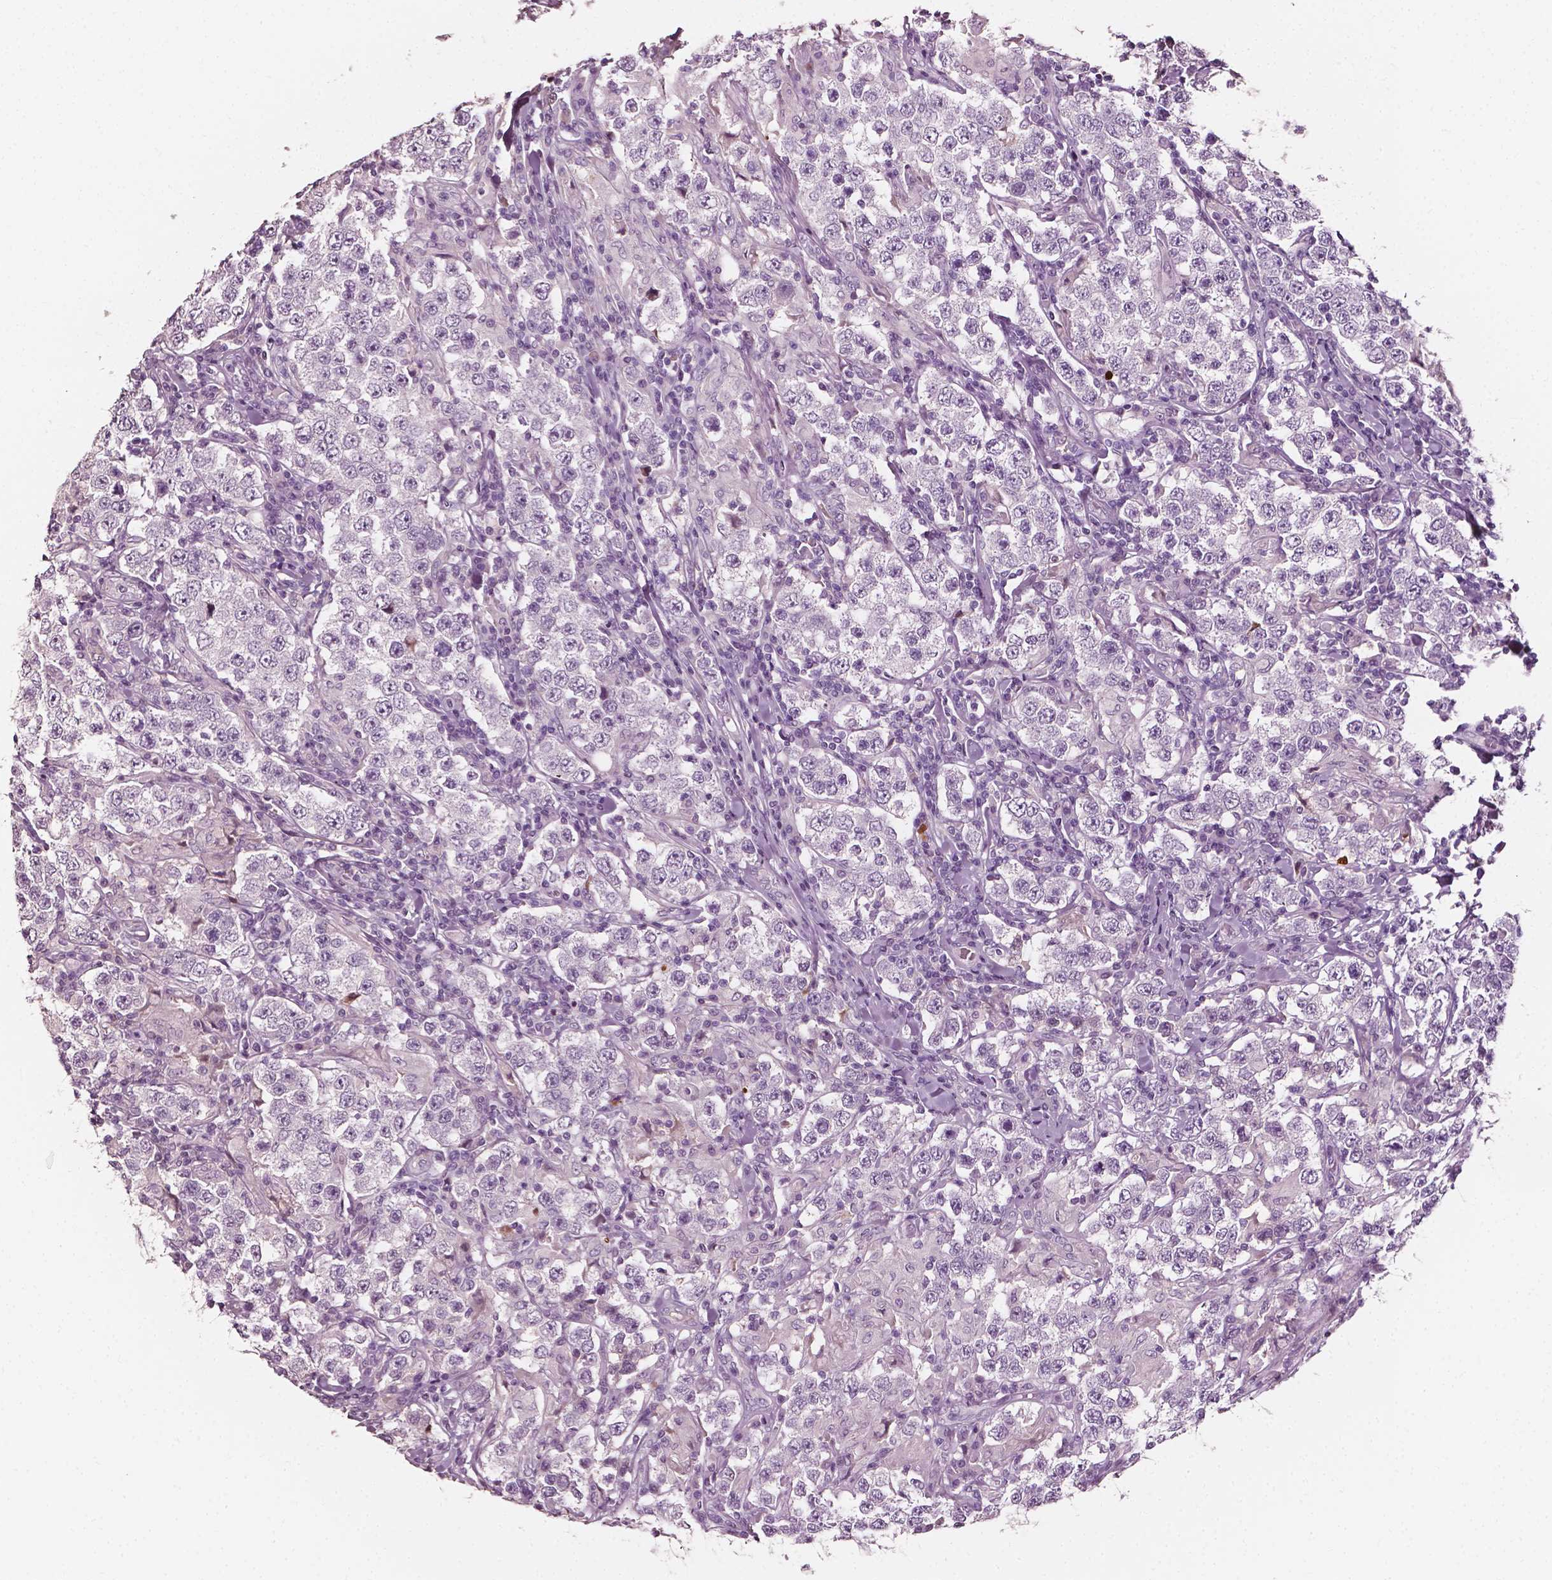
{"staining": {"intensity": "negative", "quantity": "none", "location": "none"}, "tissue": "testis cancer", "cell_type": "Tumor cells", "image_type": "cancer", "snomed": [{"axis": "morphology", "description": "Seminoma, NOS"}, {"axis": "morphology", "description": "Carcinoma, Embryonal, NOS"}, {"axis": "topography", "description": "Testis"}], "caption": "This is an immunohistochemistry (IHC) micrograph of human testis embryonal carcinoma. There is no positivity in tumor cells.", "gene": "APOA4", "patient": {"sex": "male", "age": 41}}